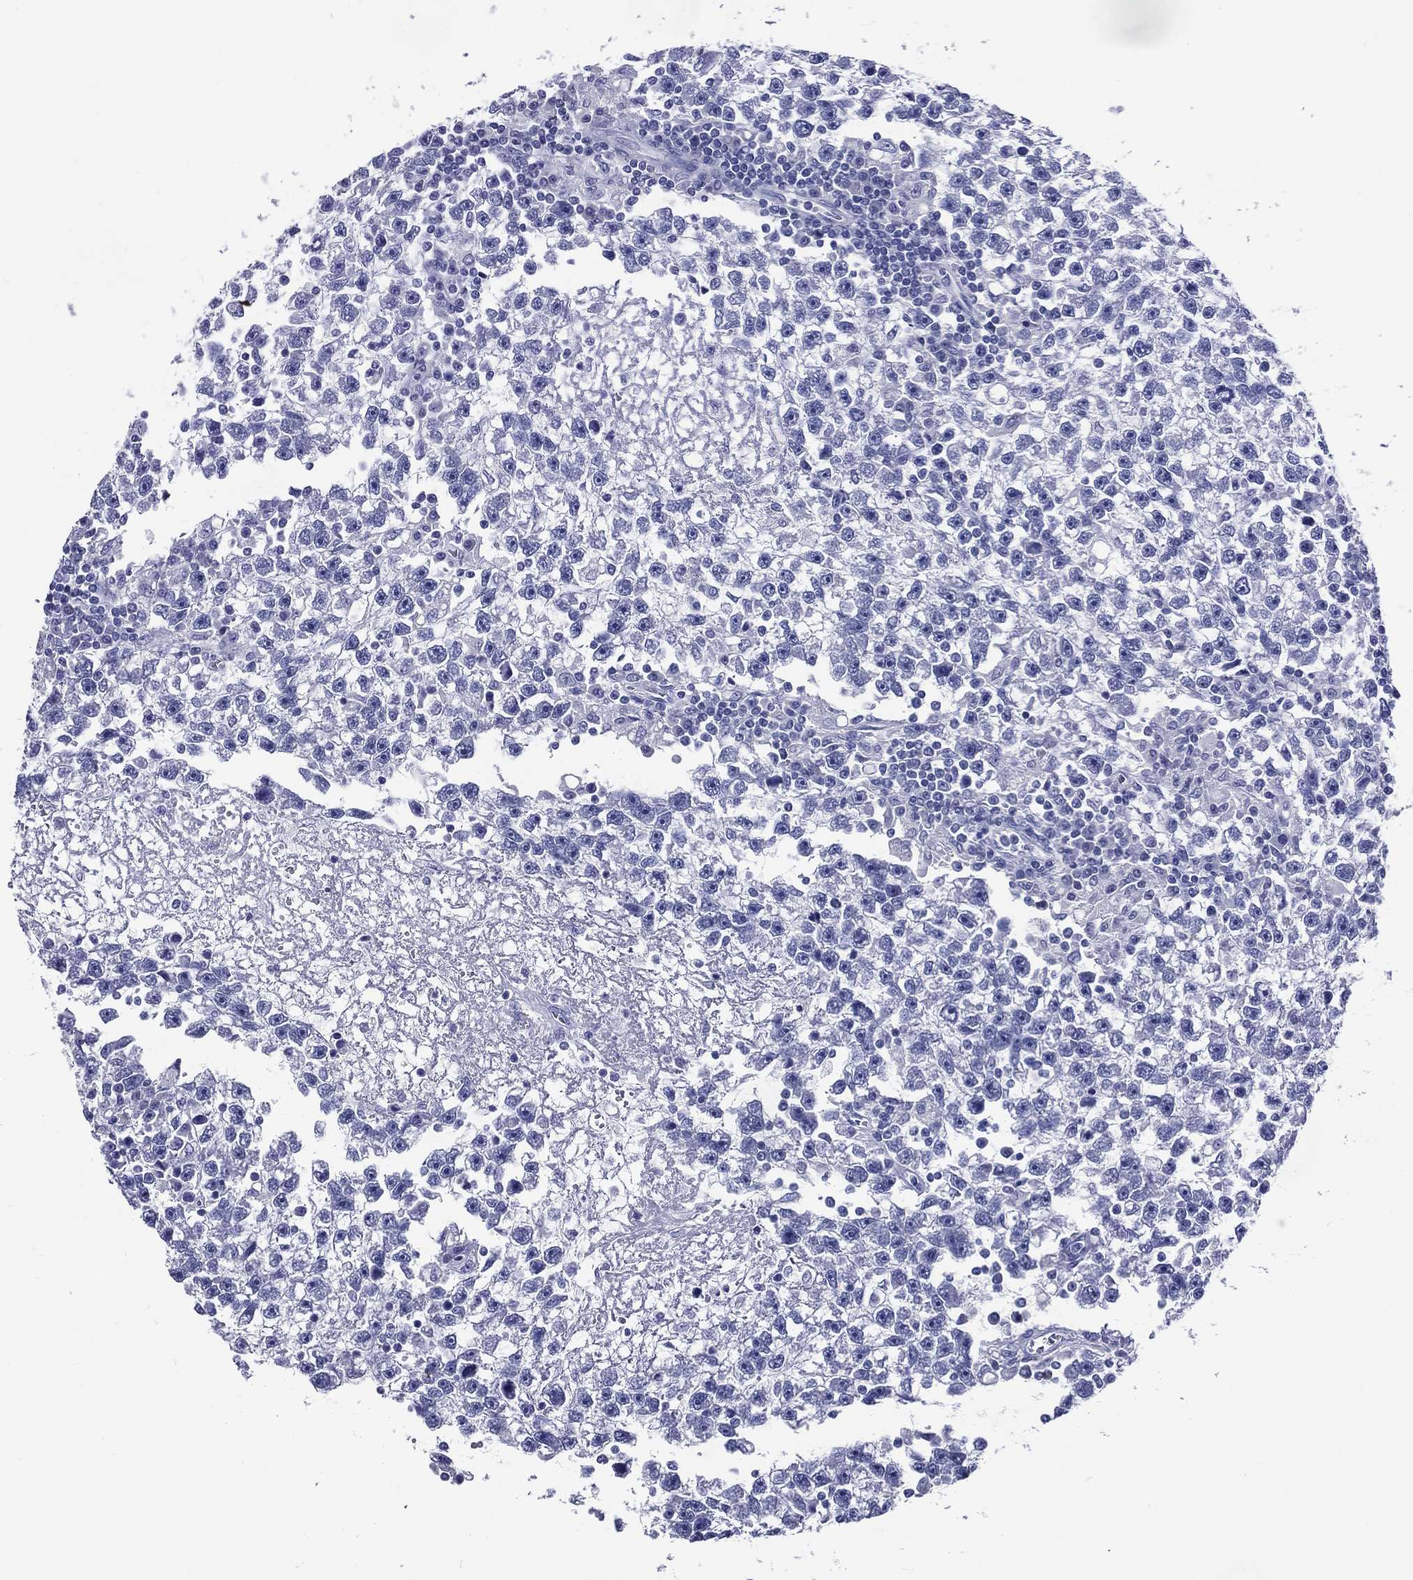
{"staining": {"intensity": "negative", "quantity": "none", "location": "none"}, "tissue": "testis cancer", "cell_type": "Tumor cells", "image_type": "cancer", "snomed": [{"axis": "morphology", "description": "Seminoma, NOS"}, {"axis": "topography", "description": "Testis"}], "caption": "Testis seminoma was stained to show a protein in brown. There is no significant expression in tumor cells.", "gene": "ACE2", "patient": {"sex": "male", "age": 47}}